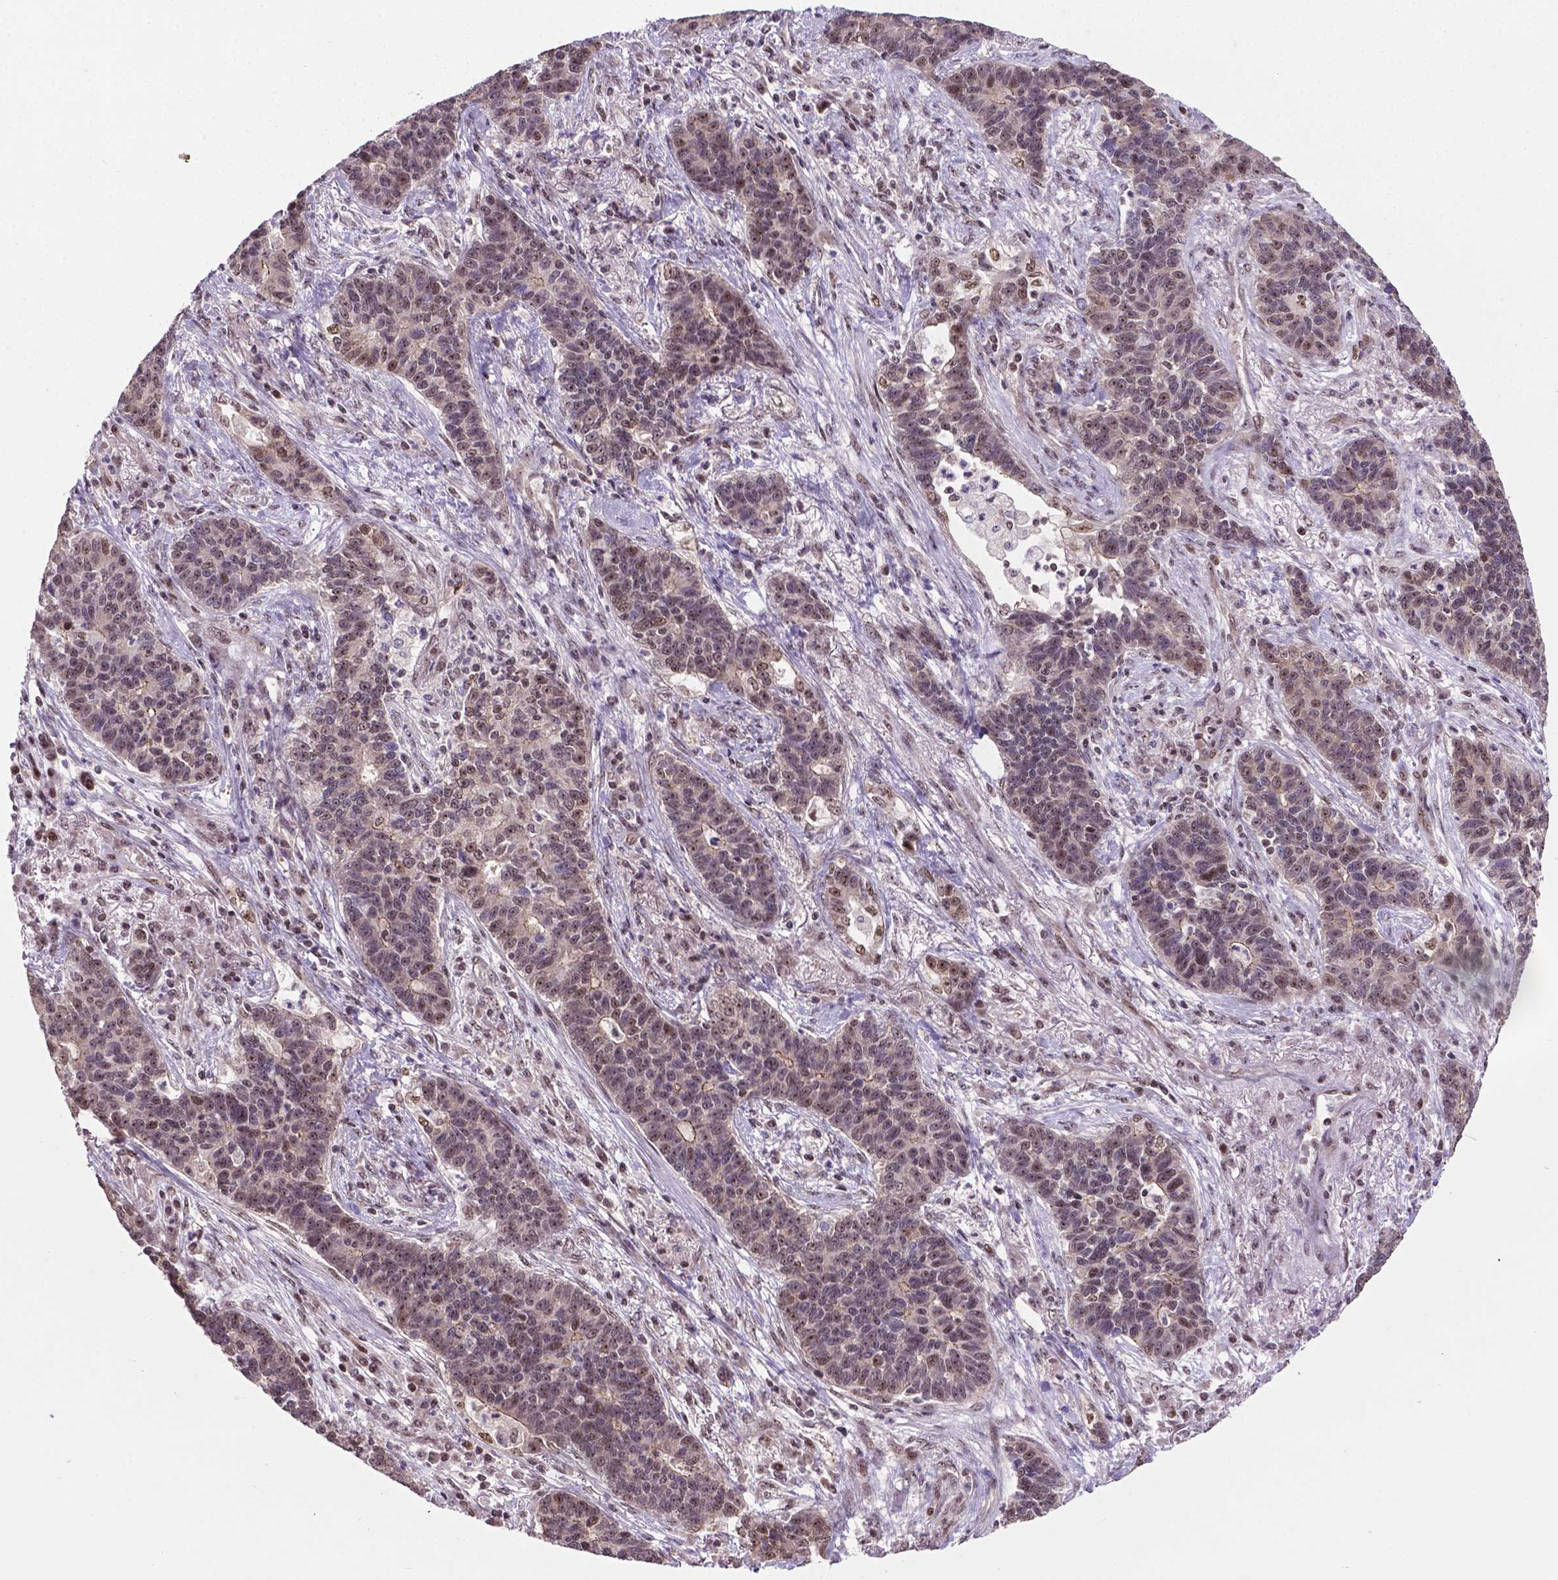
{"staining": {"intensity": "moderate", "quantity": "25%-75%", "location": "nuclear"}, "tissue": "lung cancer", "cell_type": "Tumor cells", "image_type": "cancer", "snomed": [{"axis": "morphology", "description": "Adenocarcinoma, NOS"}, {"axis": "topography", "description": "Lung"}], "caption": "Lung adenocarcinoma stained with a protein marker displays moderate staining in tumor cells.", "gene": "CSNK2A1", "patient": {"sex": "female", "age": 57}}